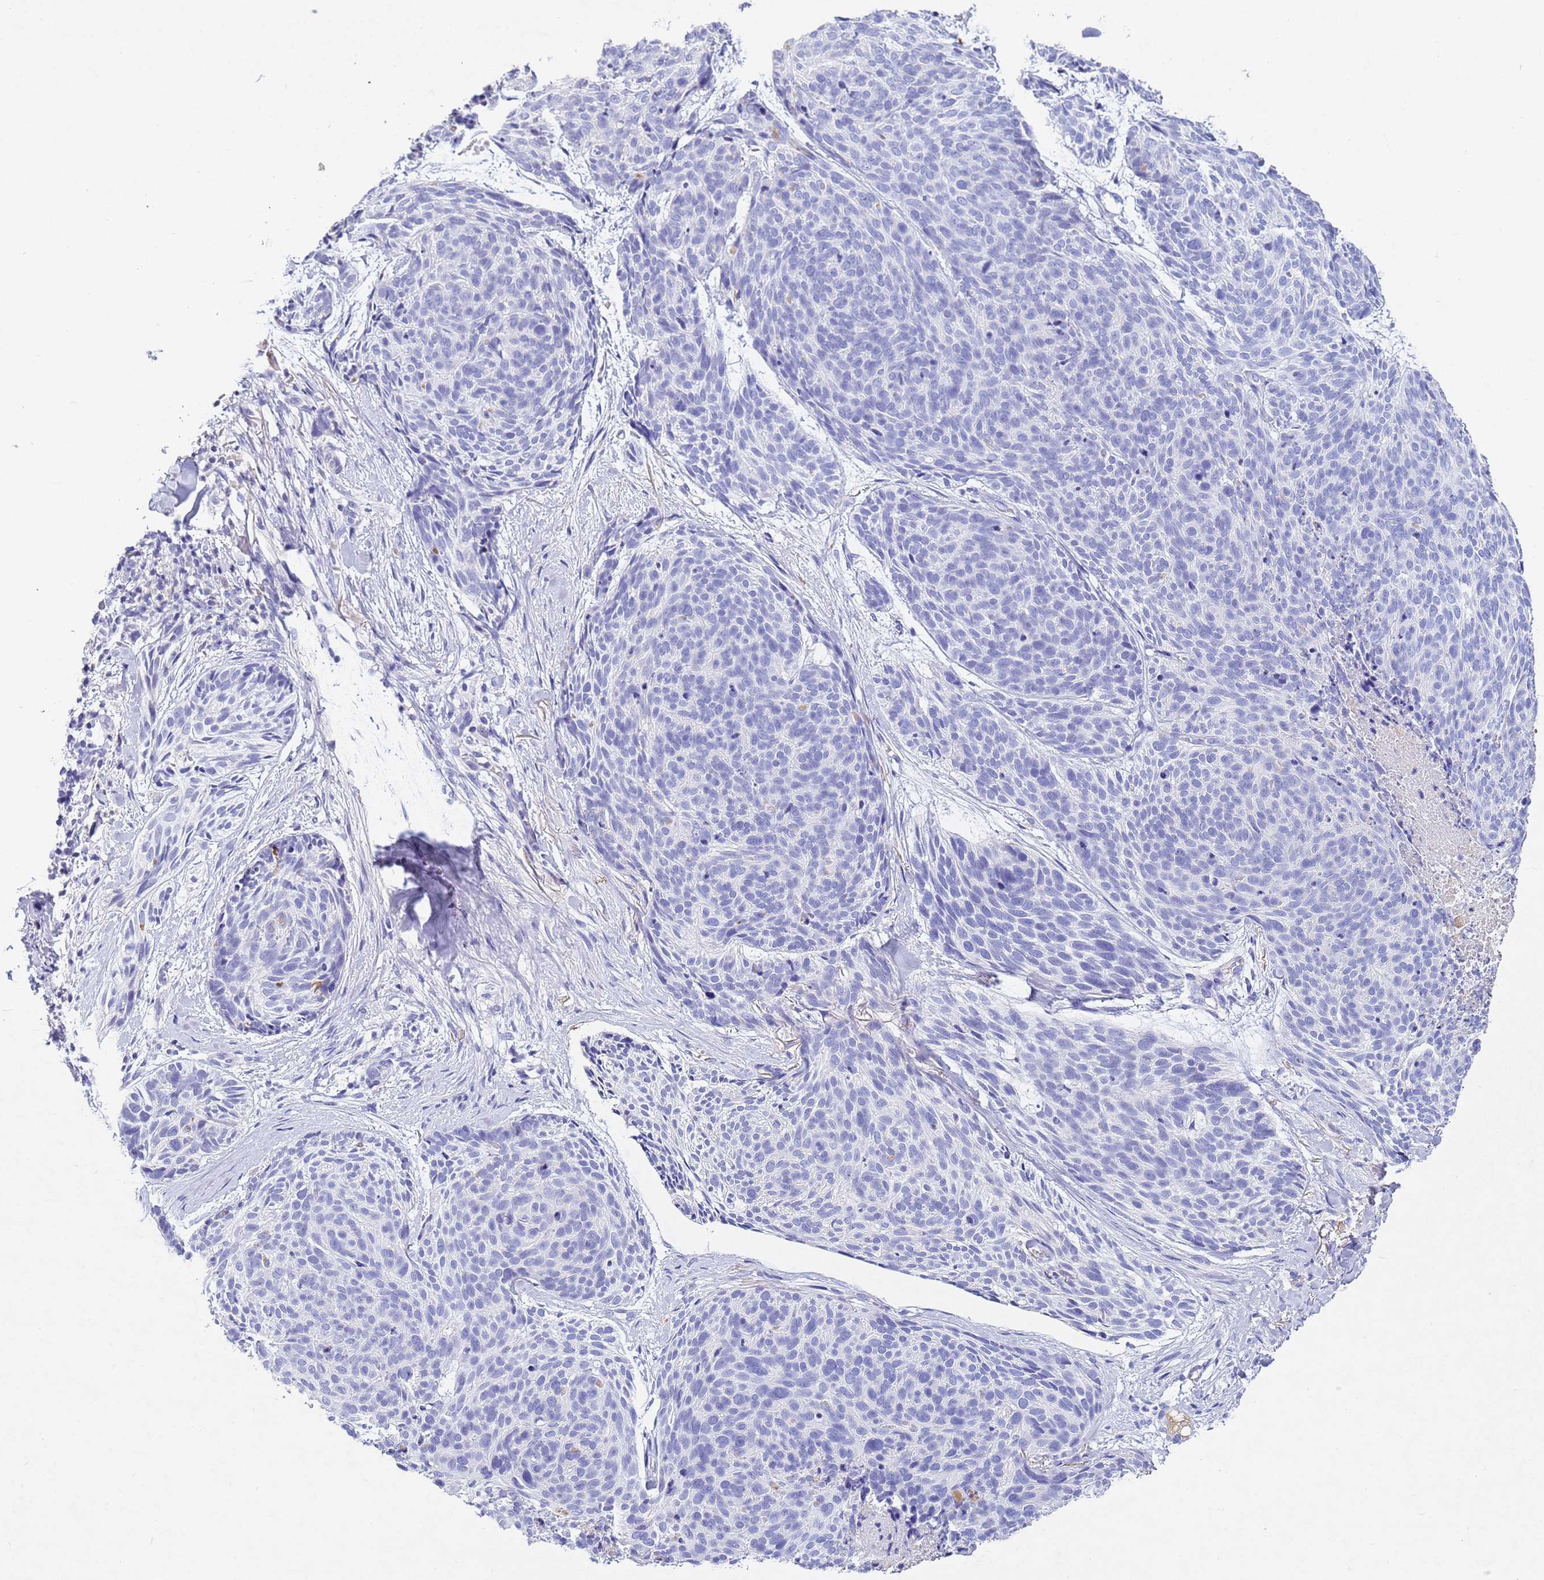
{"staining": {"intensity": "negative", "quantity": "none", "location": "none"}, "tissue": "skin cancer", "cell_type": "Tumor cells", "image_type": "cancer", "snomed": [{"axis": "morphology", "description": "Normal tissue, NOS"}, {"axis": "morphology", "description": "Basal cell carcinoma"}, {"axis": "topography", "description": "Skin"}], "caption": "IHC of human skin cancer demonstrates no positivity in tumor cells. (DAB (3,3'-diaminobenzidine) IHC visualized using brightfield microscopy, high magnification).", "gene": "CFHR2", "patient": {"sex": "male", "age": 66}}